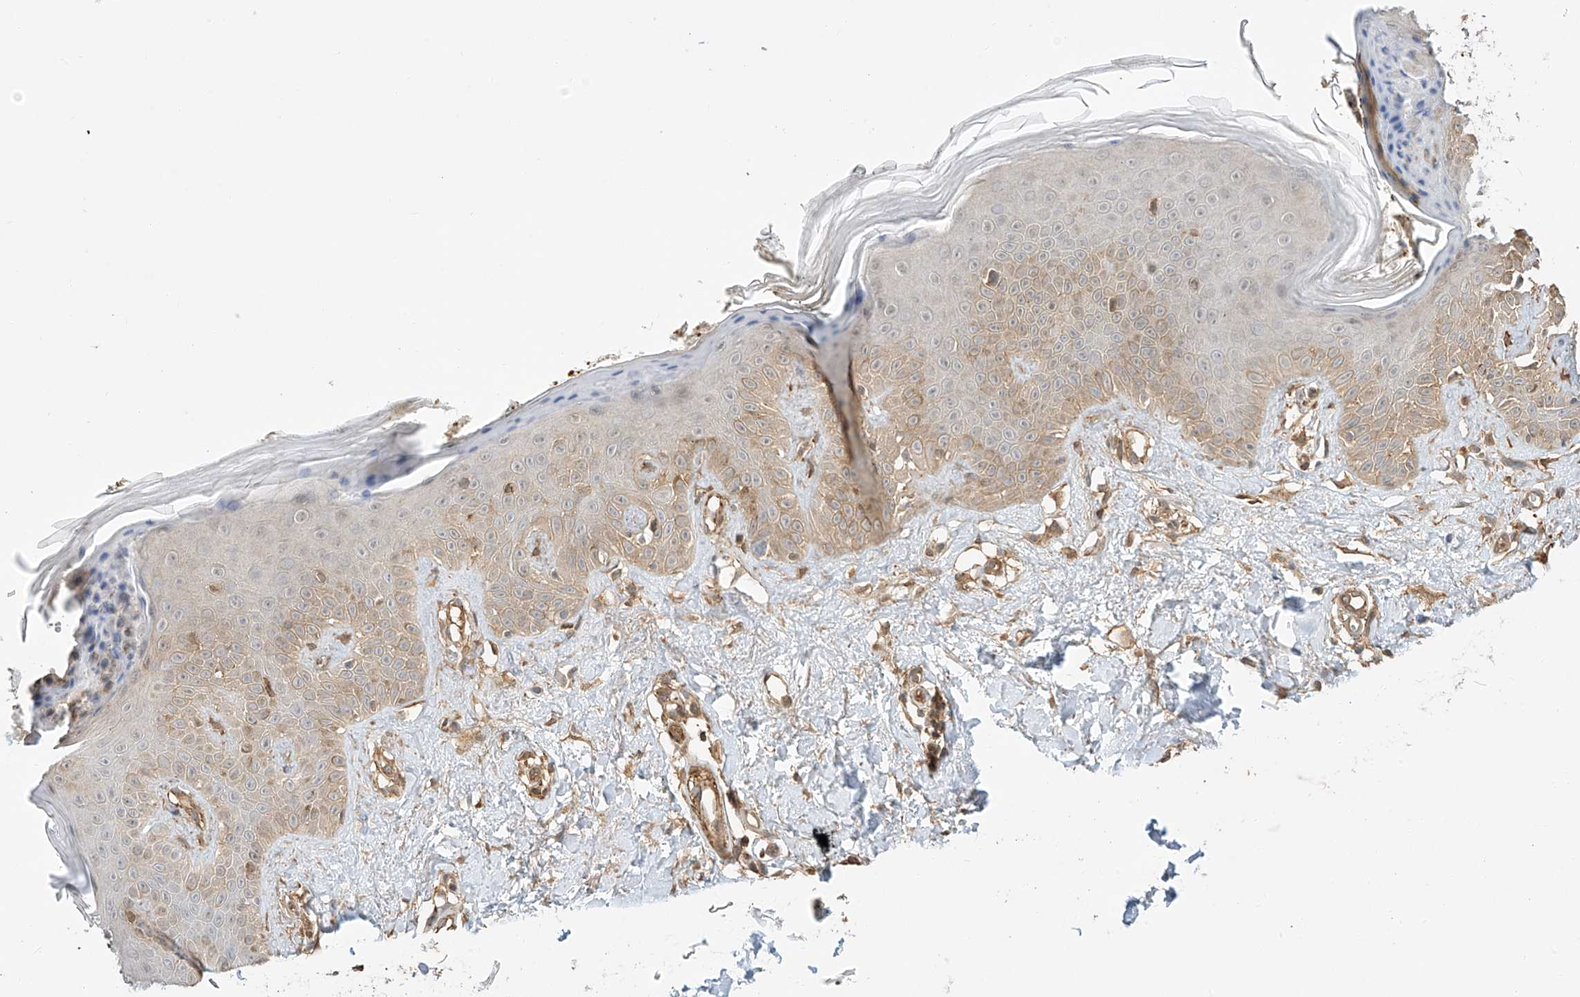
{"staining": {"intensity": "moderate", "quantity": ">75%", "location": "cytoplasmic/membranous"}, "tissue": "skin", "cell_type": "Fibroblasts", "image_type": "normal", "snomed": [{"axis": "morphology", "description": "Normal tissue, NOS"}, {"axis": "topography", "description": "Skin"}], "caption": "This is an image of immunohistochemistry (IHC) staining of unremarkable skin, which shows moderate positivity in the cytoplasmic/membranous of fibroblasts.", "gene": "CSMD3", "patient": {"sex": "female", "age": 64}}